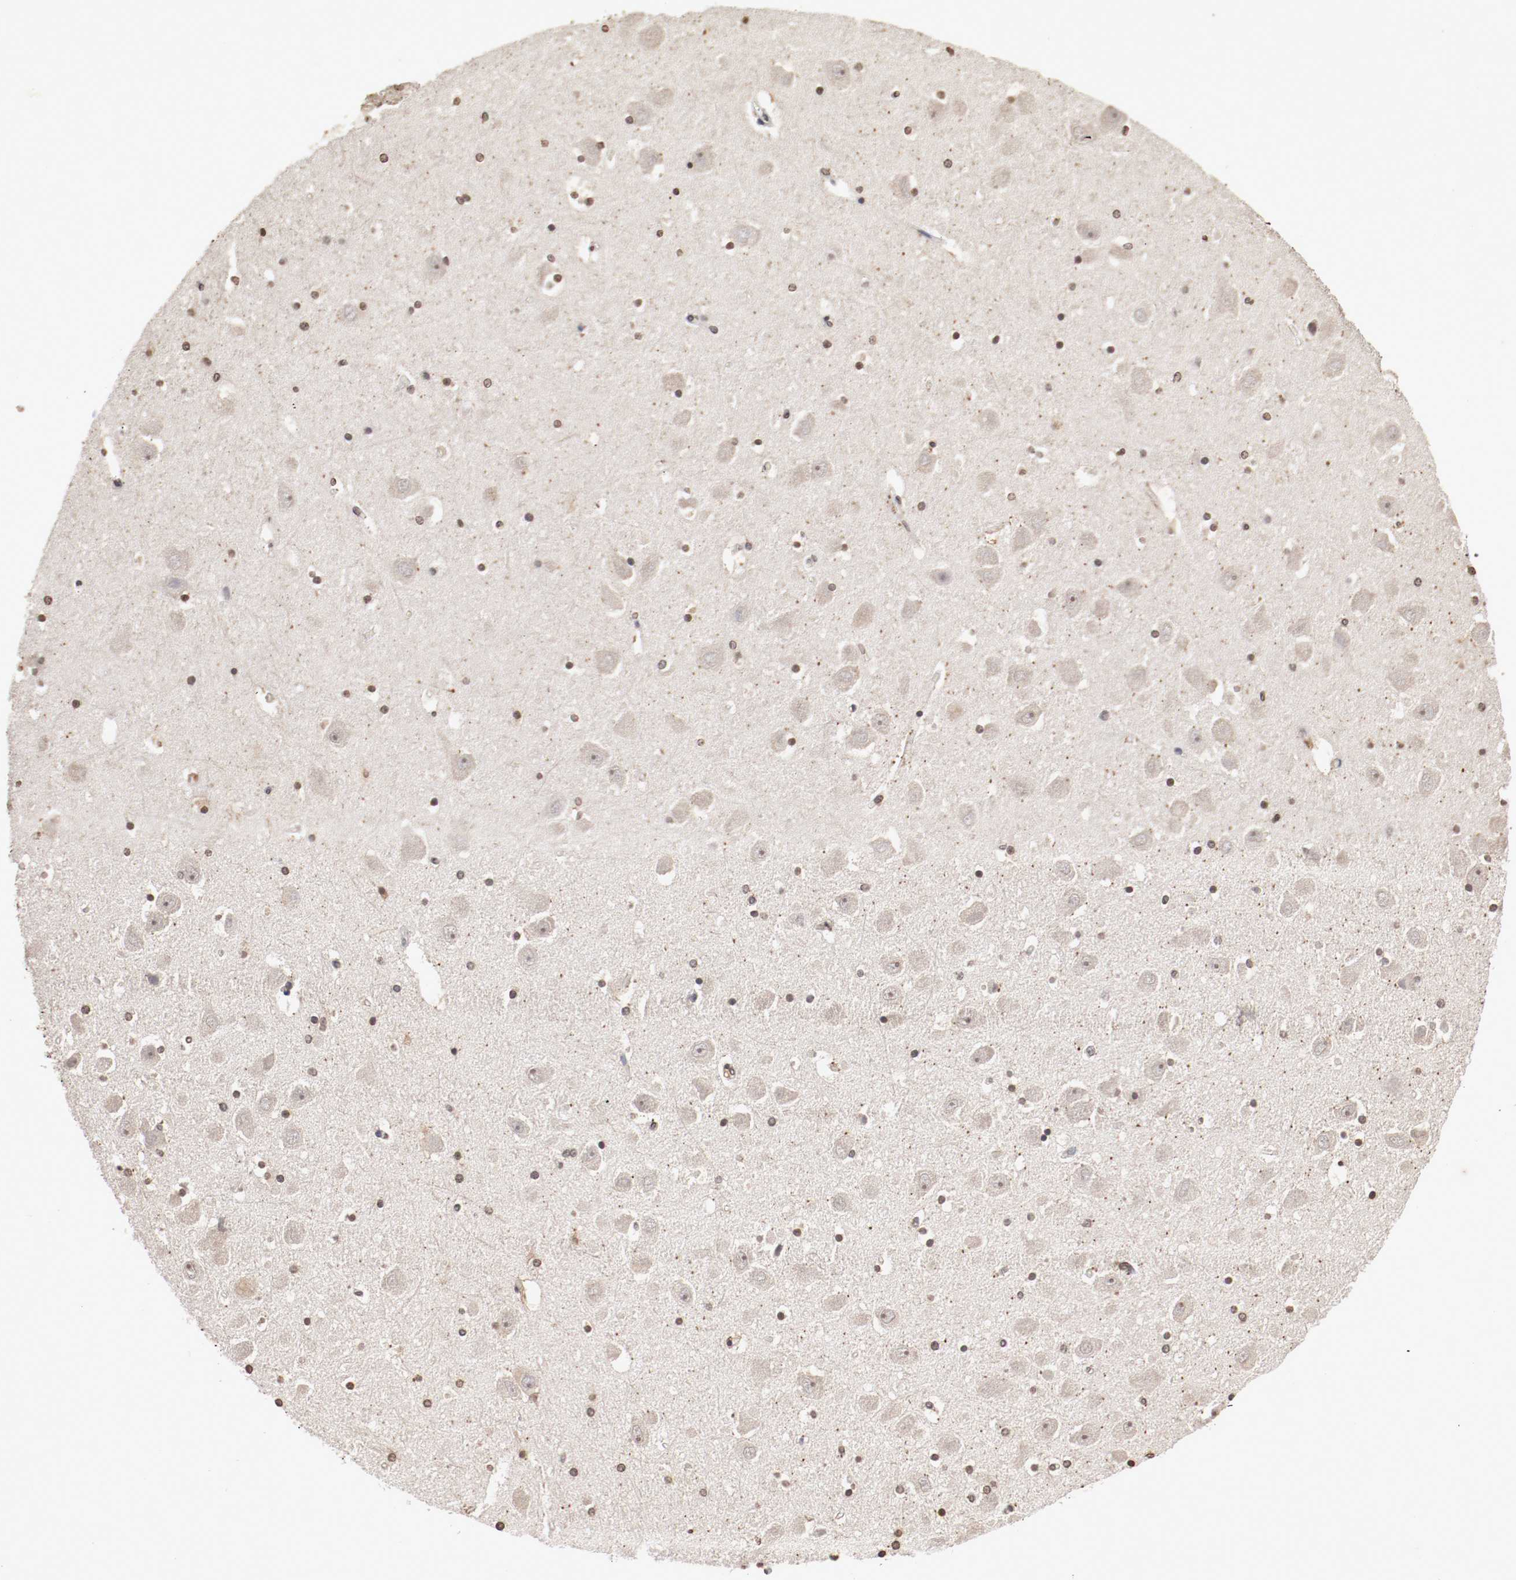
{"staining": {"intensity": "moderate", "quantity": "25%-75%", "location": "nuclear"}, "tissue": "hippocampus", "cell_type": "Glial cells", "image_type": "normal", "snomed": [{"axis": "morphology", "description": "Normal tissue, NOS"}, {"axis": "topography", "description": "Hippocampus"}], "caption": "Approximately 25%-75% of glial cells in benign human hippocampus exhibit moderate nuclear protein staining as visualized by brown immunohistochemical staining.", "gene": "WASL", "patient": {"sex": "male", "age": 45}}